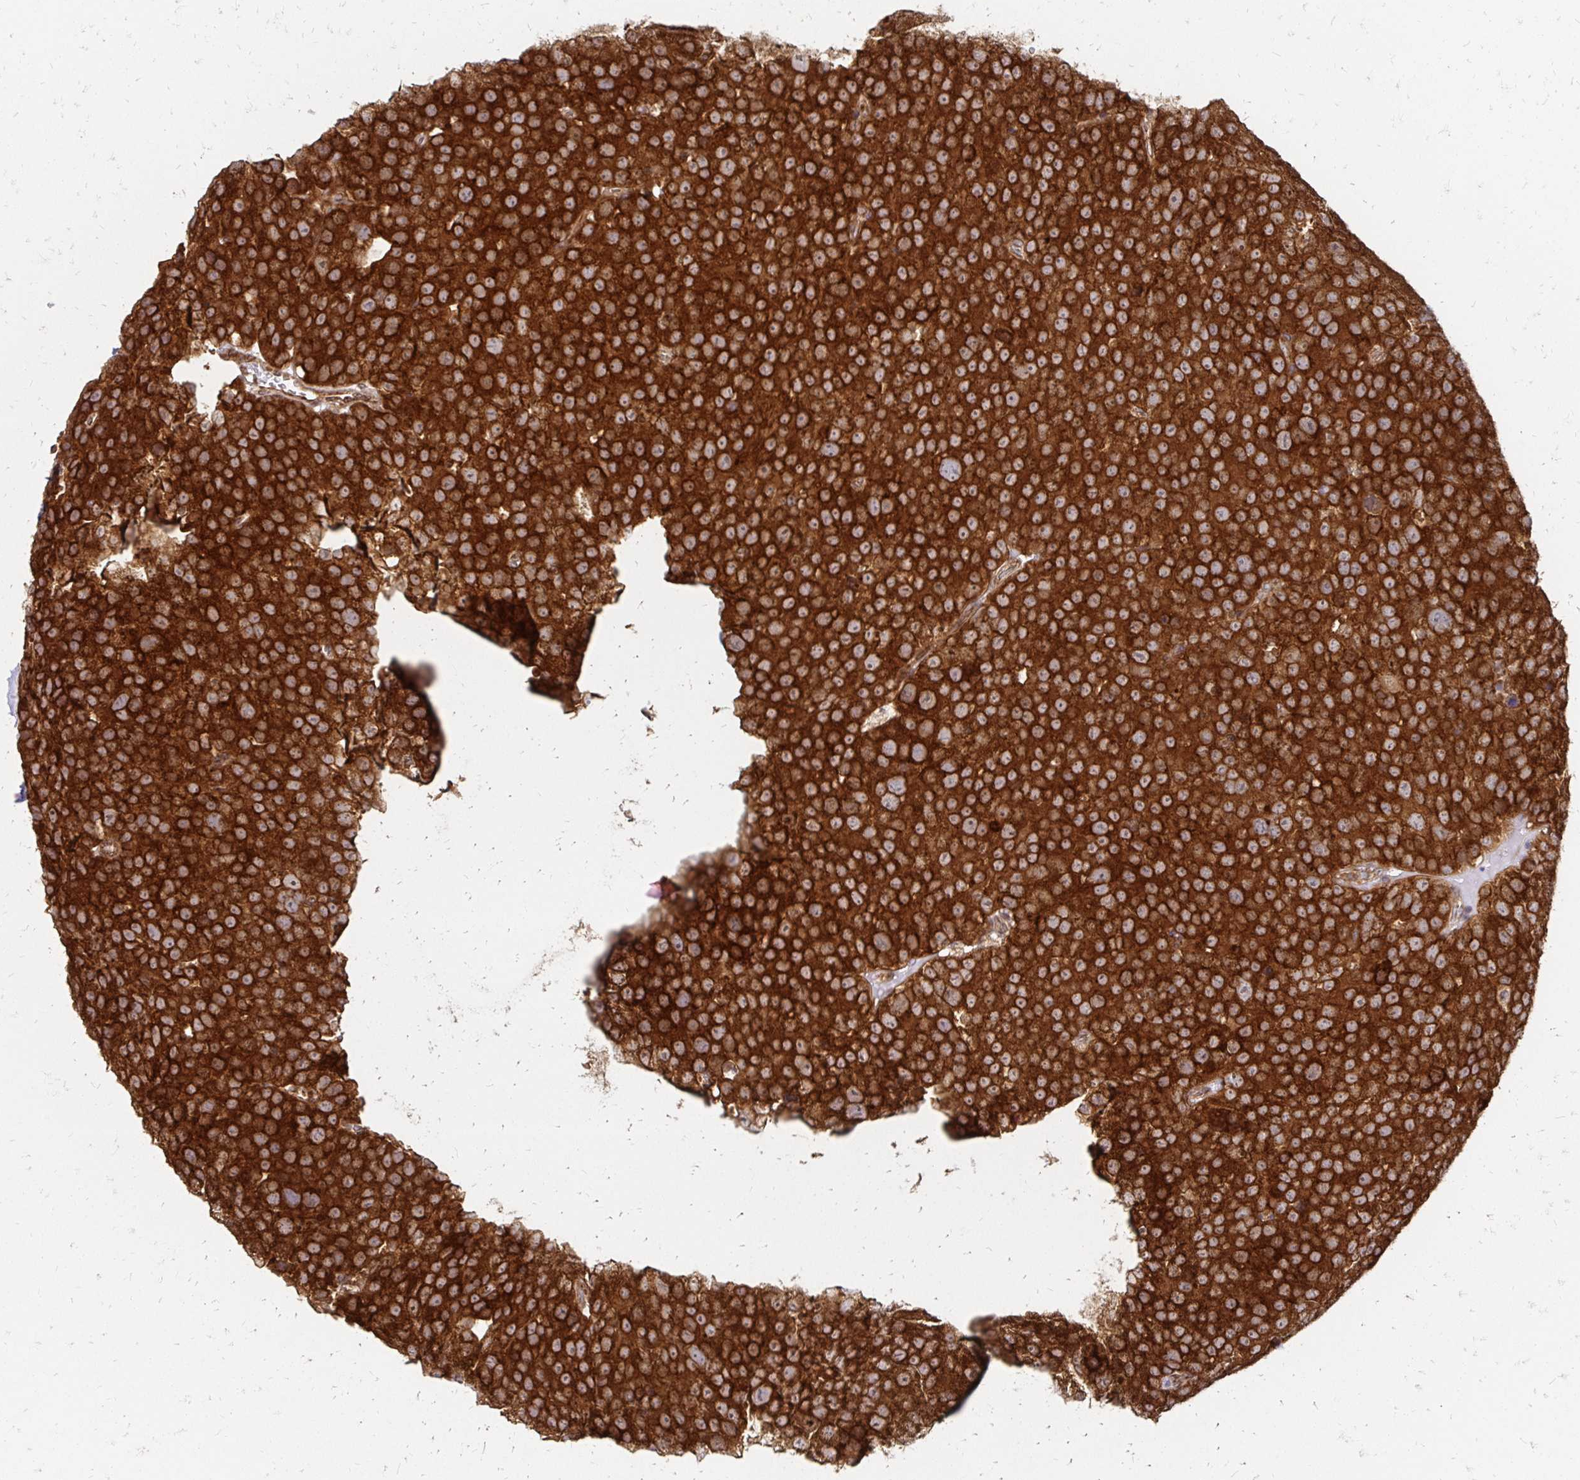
{"staining": {"intensity": "strong", "quantity": ">75%", "location": "cytoplasmic/membranous"}, "tissue": "testis cancer", "cell_type": "Tumor cells", "image_type": "cancer", "snomed": [{"axis": "morphology", "description": "Seminoma, NOS"}, {"axis": "topography", "description": "Testis"}], "caption": "The photomicrograph exhibits a brown stain indicating the presence of a protein in the cytoplasmic/membranous of tumor cells in testis seminoma.", "gene": "ZW10", "patient": {"sex": "male", "age": 71}}